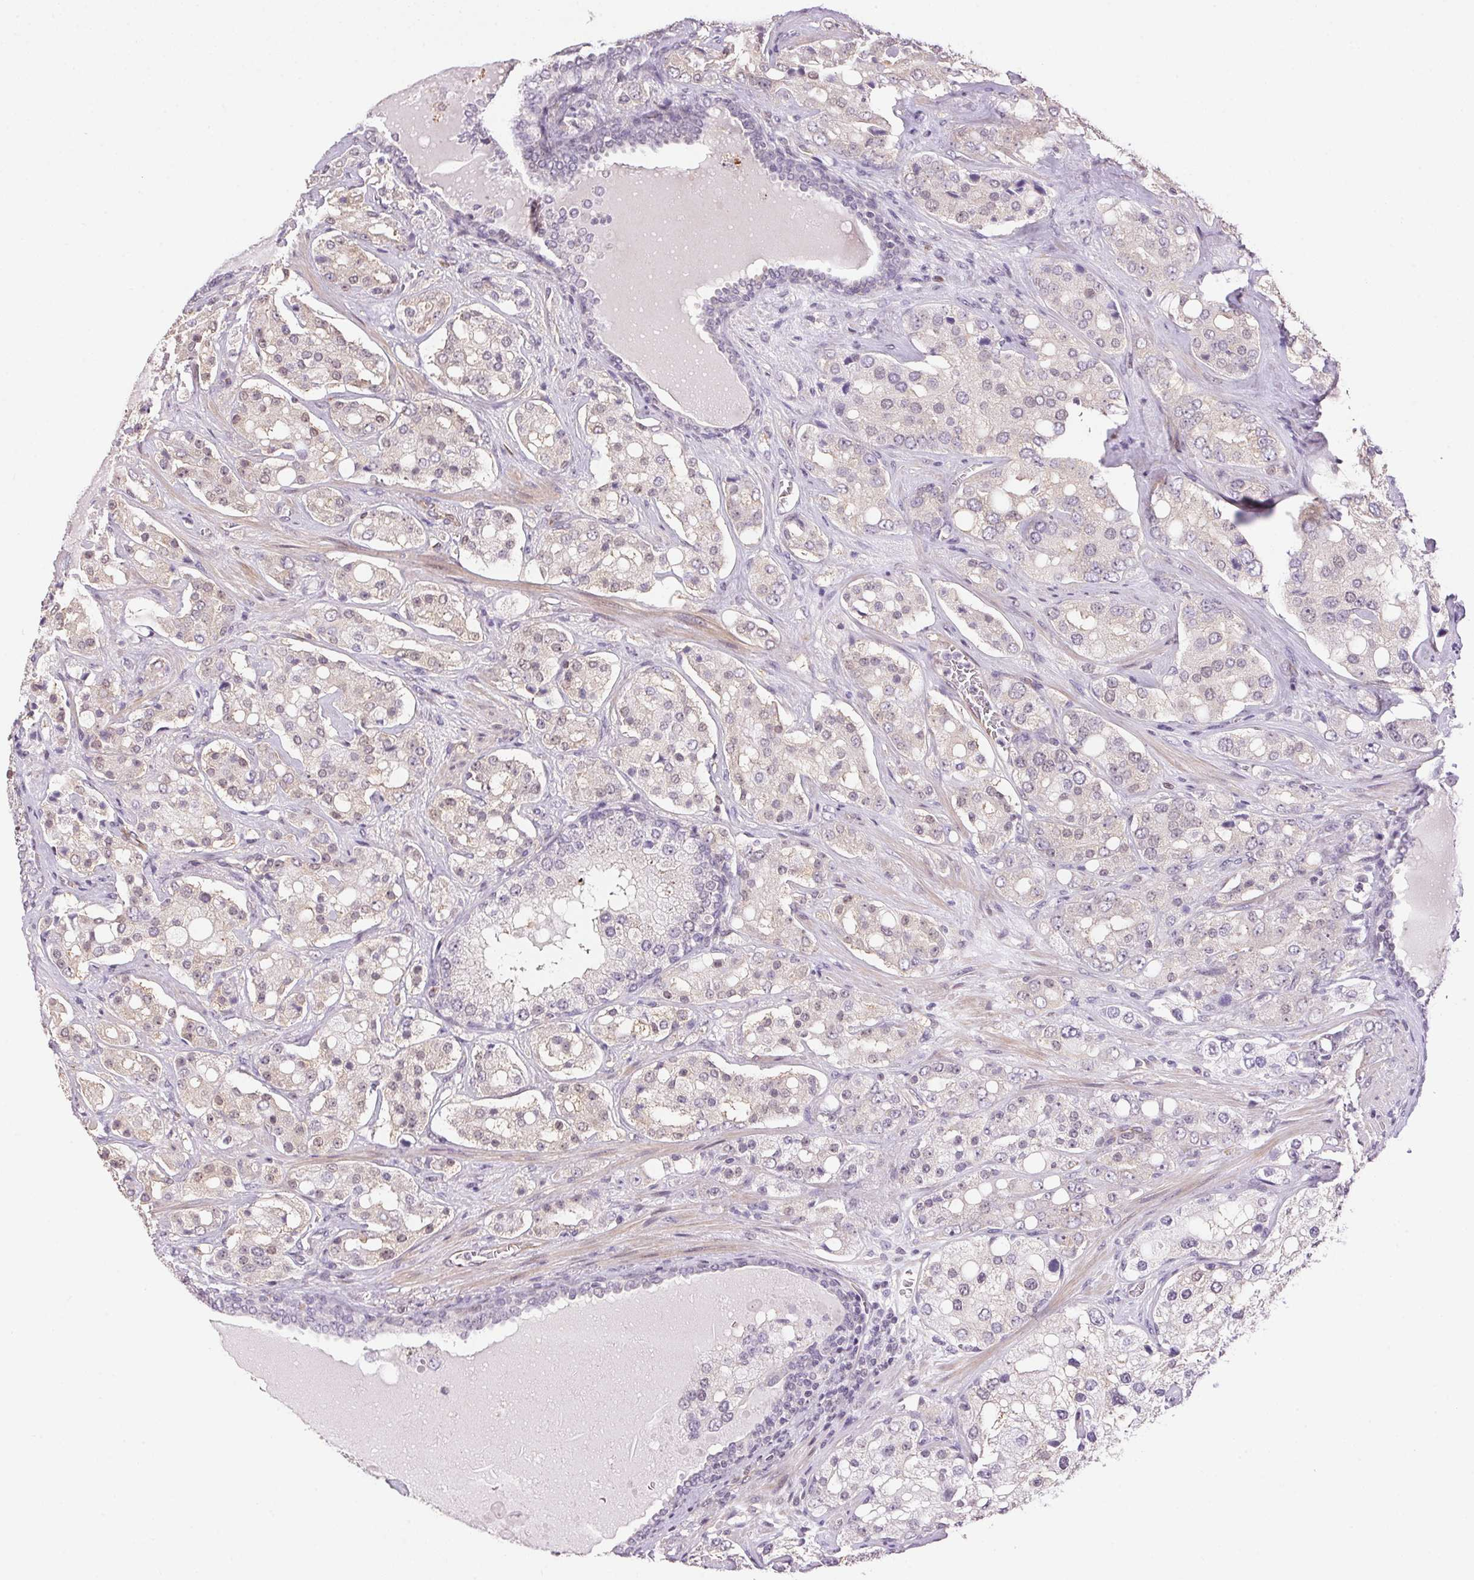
{"staining": {"intensity": "weak", "quantity": "<25%", "location": "nuclear"}, "tissue": "prostate cancer", "cell_type": "Tumor cells", "image_type": "cancer", "snomed": [{"axis": "morphology", "description": "Adenocarcinoma, High grade"}, {"axis": "topography", "description": "Prostate"}], "caption": "This is an immunohistochemistry histopathology image of human prostate cancer. There is no expression in tumor cells.", "gene": "GYG2", "patient": {"sex": "male", "age": 67}}